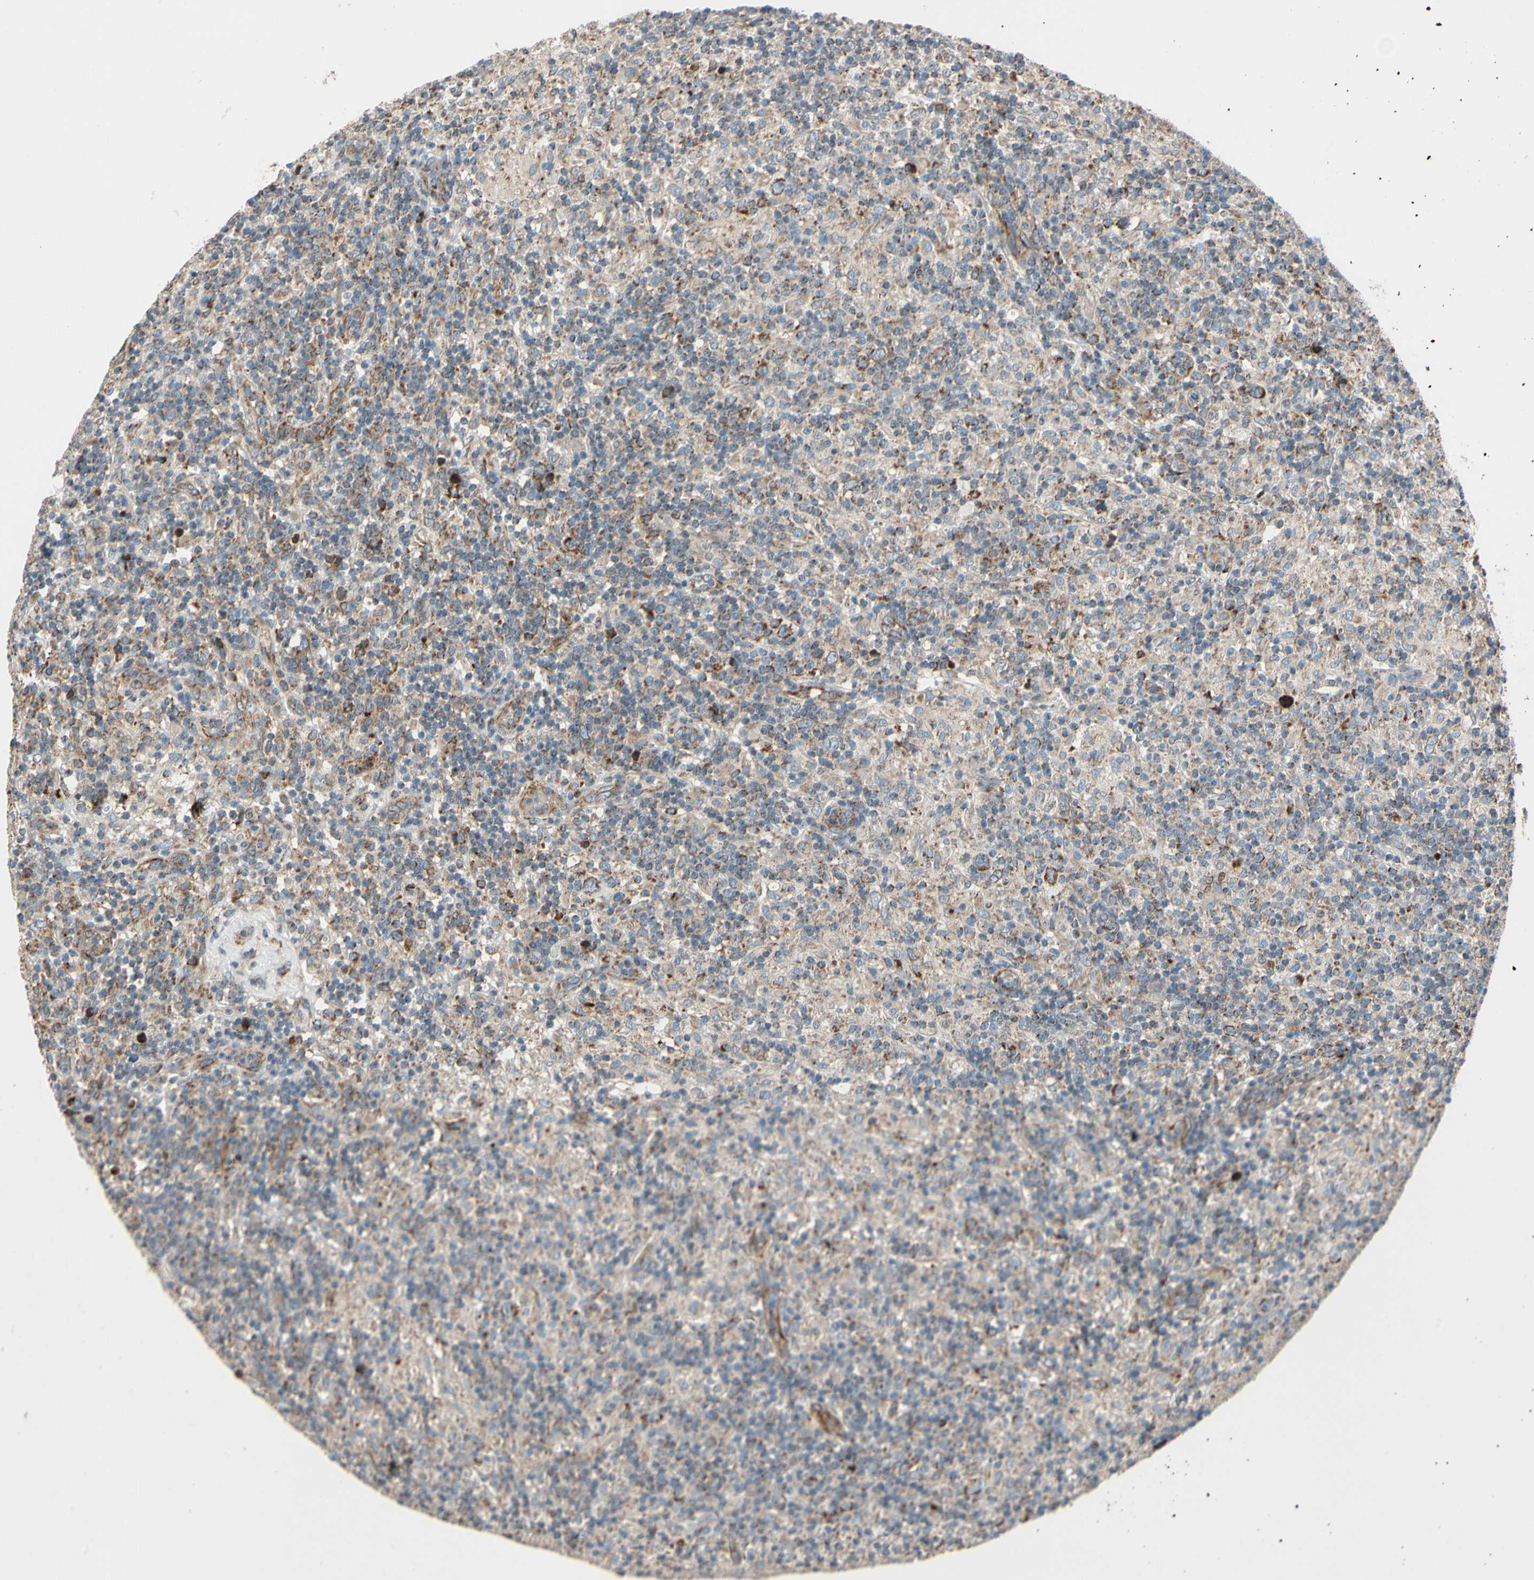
{"staining": {"intensity": "weak", "quantity": ">75%", "location": "cytoplasmic/membranous"}, "tissue": "lymphoma", "cell_type": "Tumor cells", "image_type": "cancer", "snomed": [{"axis": "morphology", "description": "Hodgkin's disease, NOS"}, {"axis": "topography", "description": "Lymph node"}], "caption": "This image shows Hodgkin's disease stained with immunohistochemistry to label a protein in brown. The cytoplasmic/membranous of tumor cells show weak positivity for the protein. Nuclei are counter-stained blue.", "gene": "MRPL9", "patient": {"sex": "male", "age": 70}}